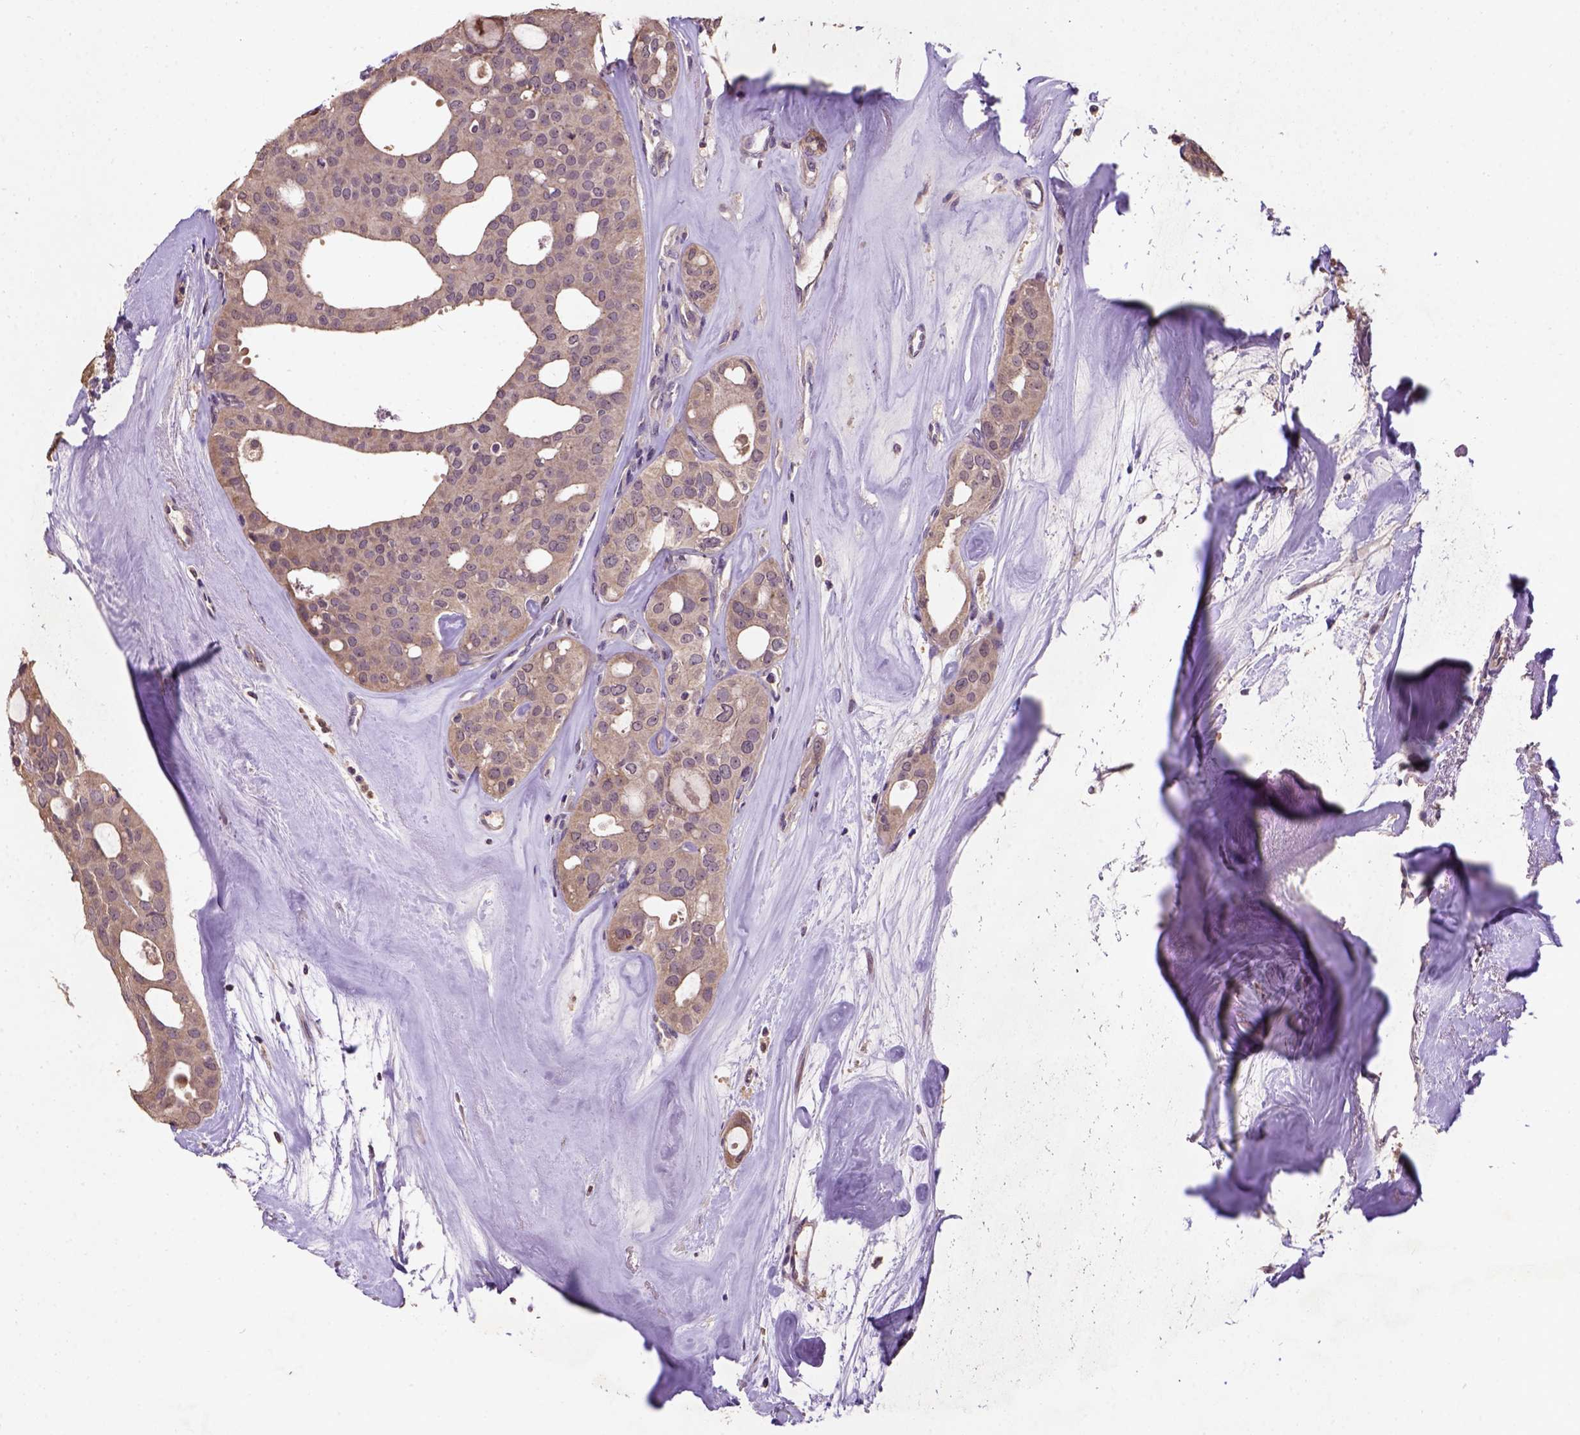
{"staining": {"intensity": "moderate", "quantity": "<25%", "location": "cytoplasmic/membranous"}, "tissue": "thyroid cancer", "cell_type": "Tumor cells", "image_type": "cancer", "snomed": [{"axis": "morphology", "description": "Follicular adenoma carcinoma, NOS"}, {"axis": "topography", "description": "Thyroid gland"}], "caption": "Tumor cells demonstrate moderate cytoplasmic/membranous expression in approximately <25% of cells in thyroid cancer.", "gene": "KBTBD8", "patient": {"sex": "male", "age": 75}}